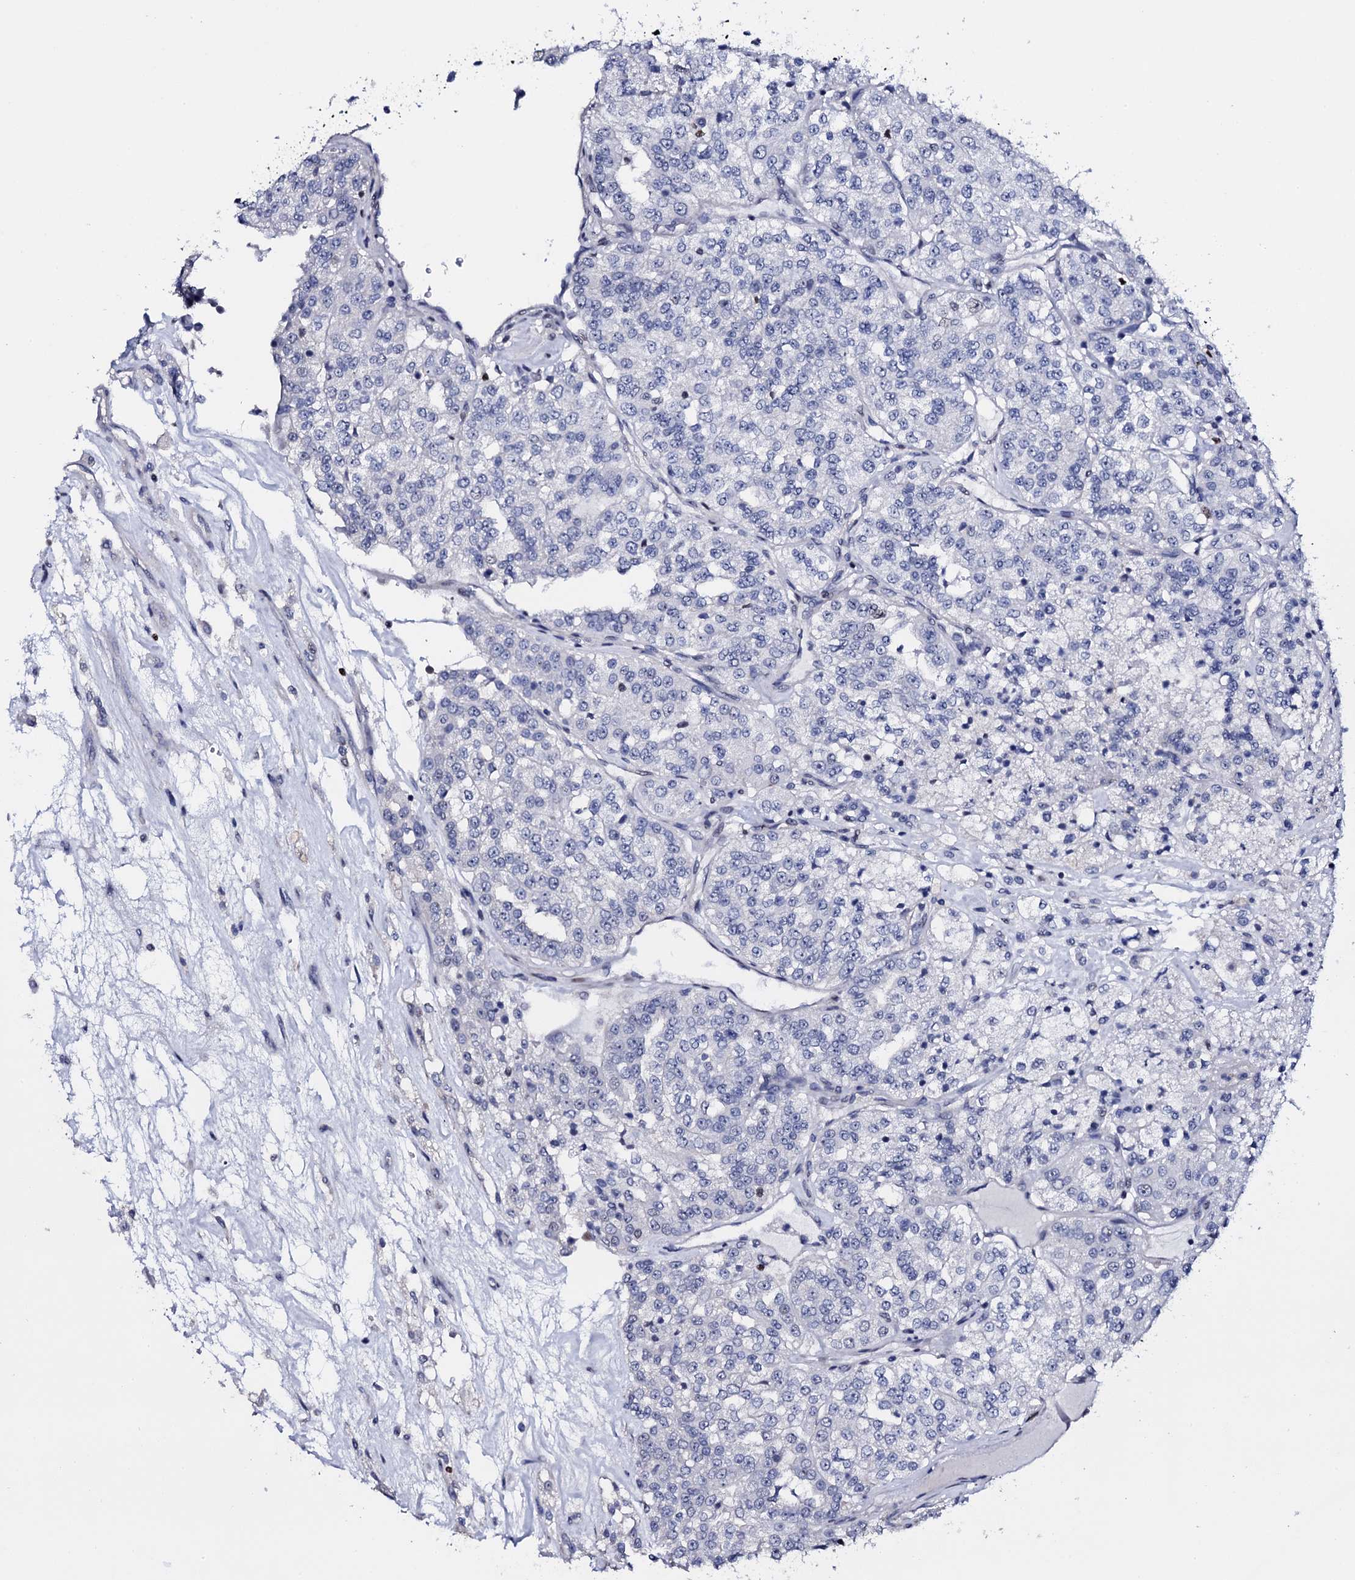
{"staining": {"intensity": "negative", "quantity": "none", "location": "none"}, "tissue": "renal cancer", "cell_type": "Tumor cells", "image_type": "cancer", "snomed": [{"axis": "morphology", "description": "Adenocarcinoma, NOS"}, {"axis": "topography", "description": "Kidney"}], "caption": "Immunohistochemistry photomicrograph of human adenocarcinoma (renal) stained for a protein (brown), which demonstrates no positivity in tumor cells.", "gene": "NPM2", "patient": {"sex": "female", "age": 63}}